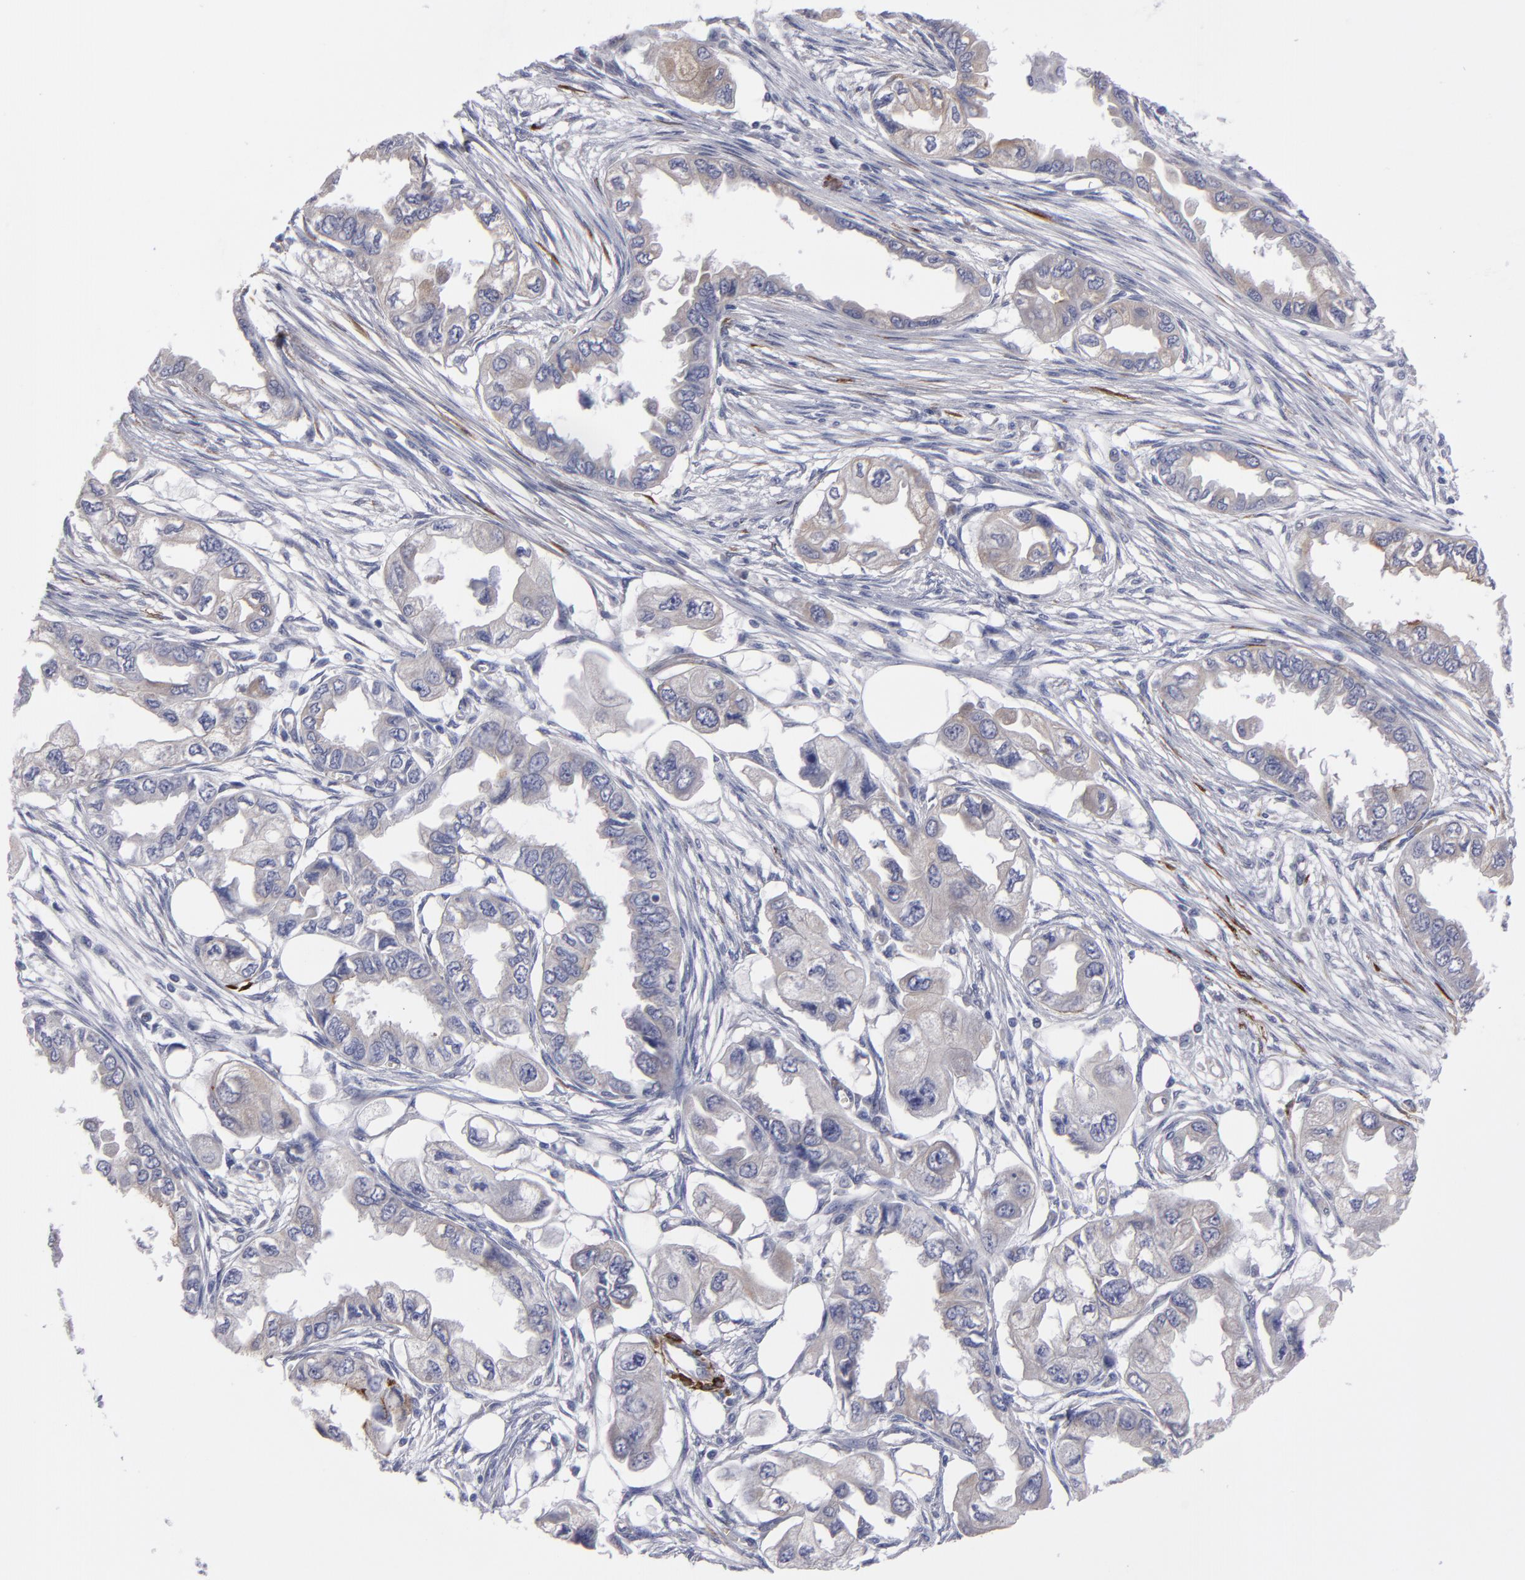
{"staining": {"intensity": "weak", "quantity": "<25%", "location": "cytoplasmic/membranous"}, "tissue": "endometrial cancer", "cell_type": "Tumor cells", "image_type": "cancer", "snomed": [{"axis": "morphology", "description": "Adenocarcinoma, NOS"}, {"axis": "topography", "description": "Endometrium"}], "caption": "The photomicrograph displays no significant staining in tumor cells of endometrial adenocarcinoma.", "gene": "SLMAP", "patient": {"sex": "female", "age": 67}}